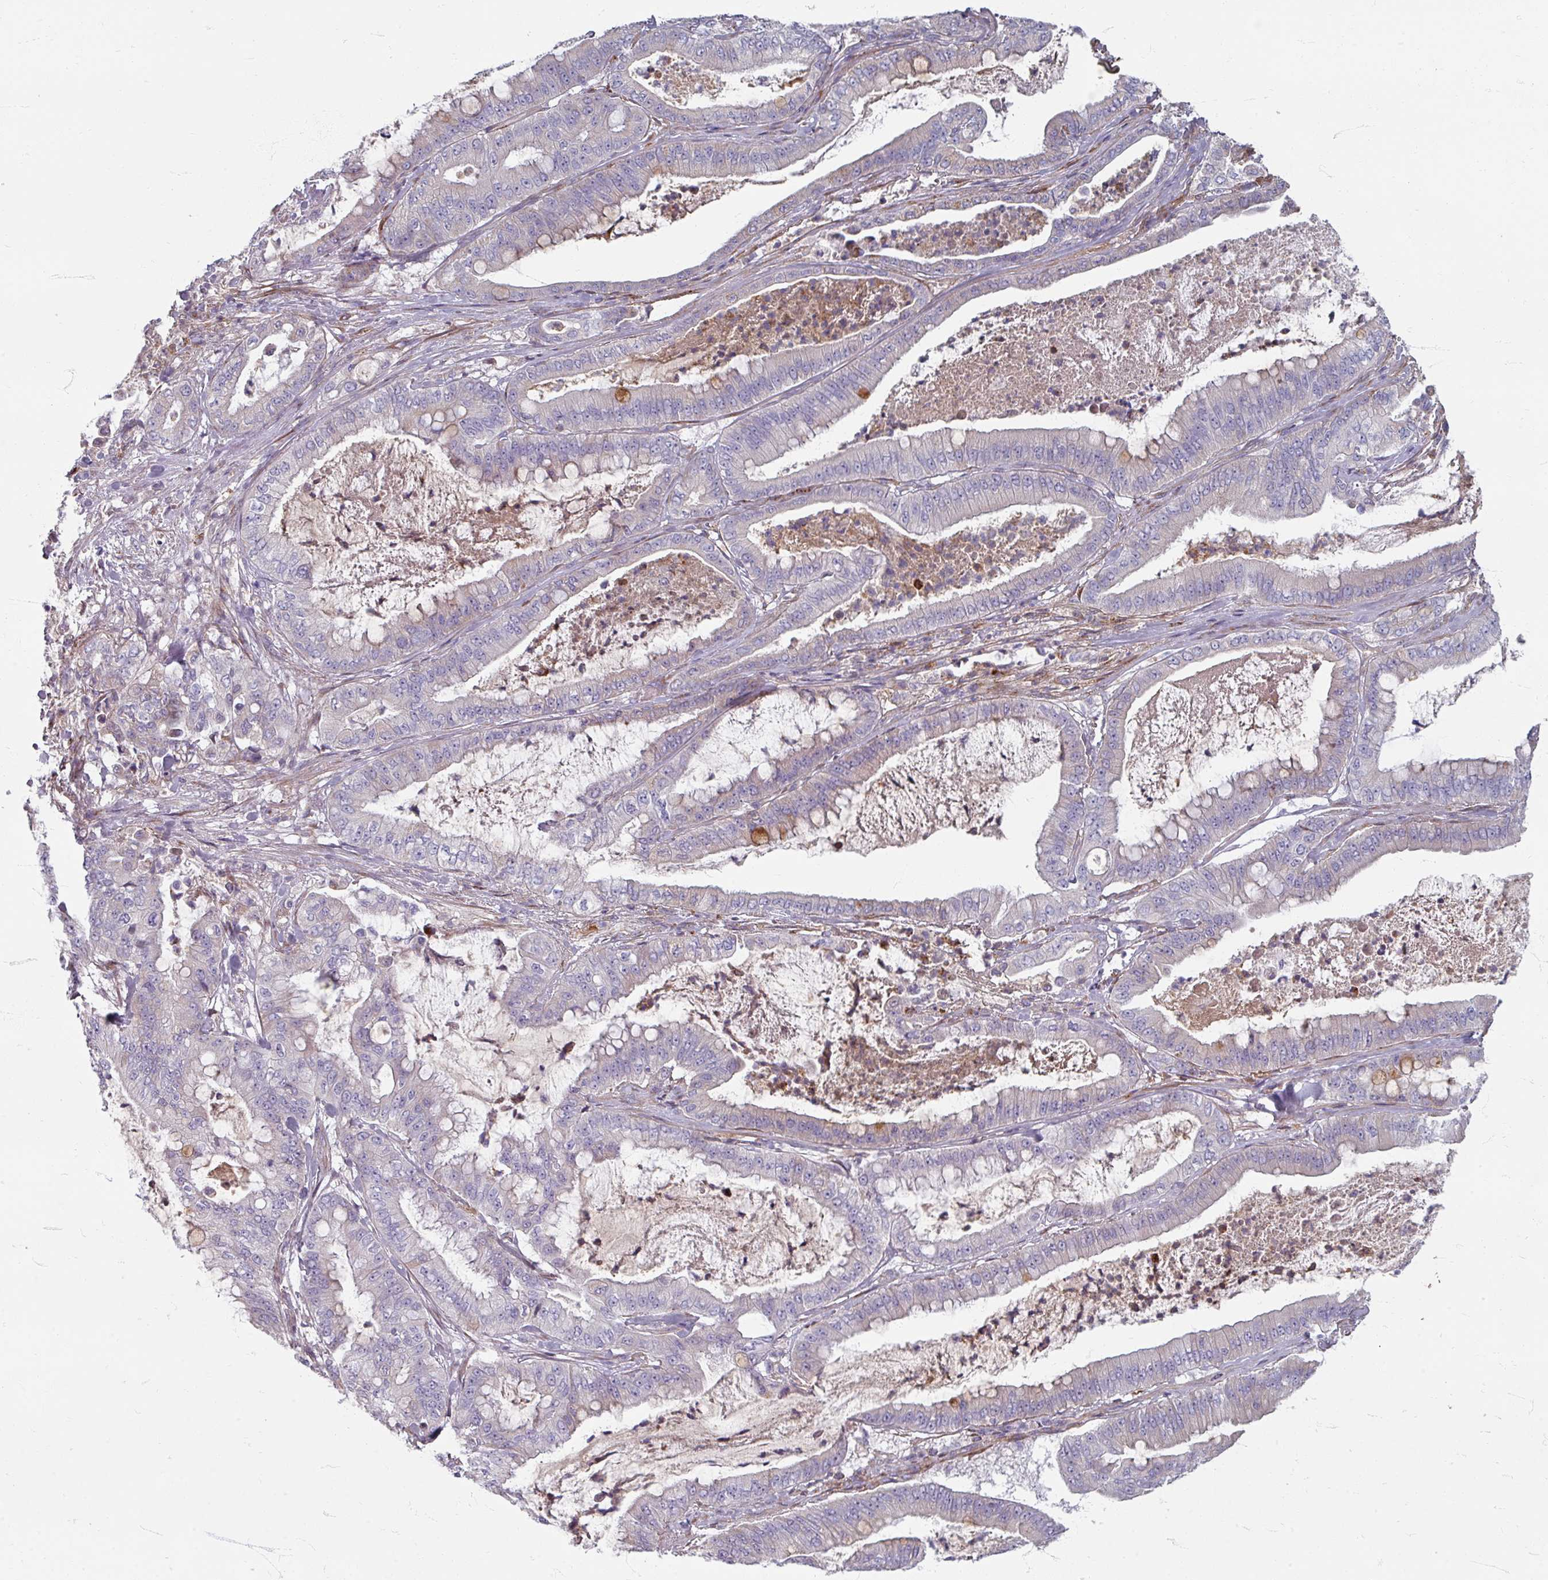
{"staining": {"intensity": "negative", "quantity": "none", "location": "none"}, "tissue": "pancreatic cancer", "cell_type": "Tumor cells", "image_type": "cancer", "snomed": [{"axis": "morphology", "description": "Adenocarcinoma, NOS"}, {"axis": "topography", "description": "Pancreas"}], "caption": "Immunohistochemistry (IHC) micrograph of adenocarcinoma (pancreatic) stained for a protein (brown), which displays no positivity in tumor cells.", "gene": "GABARAPL1", "patient": {"sex": "male", "age": 71}}